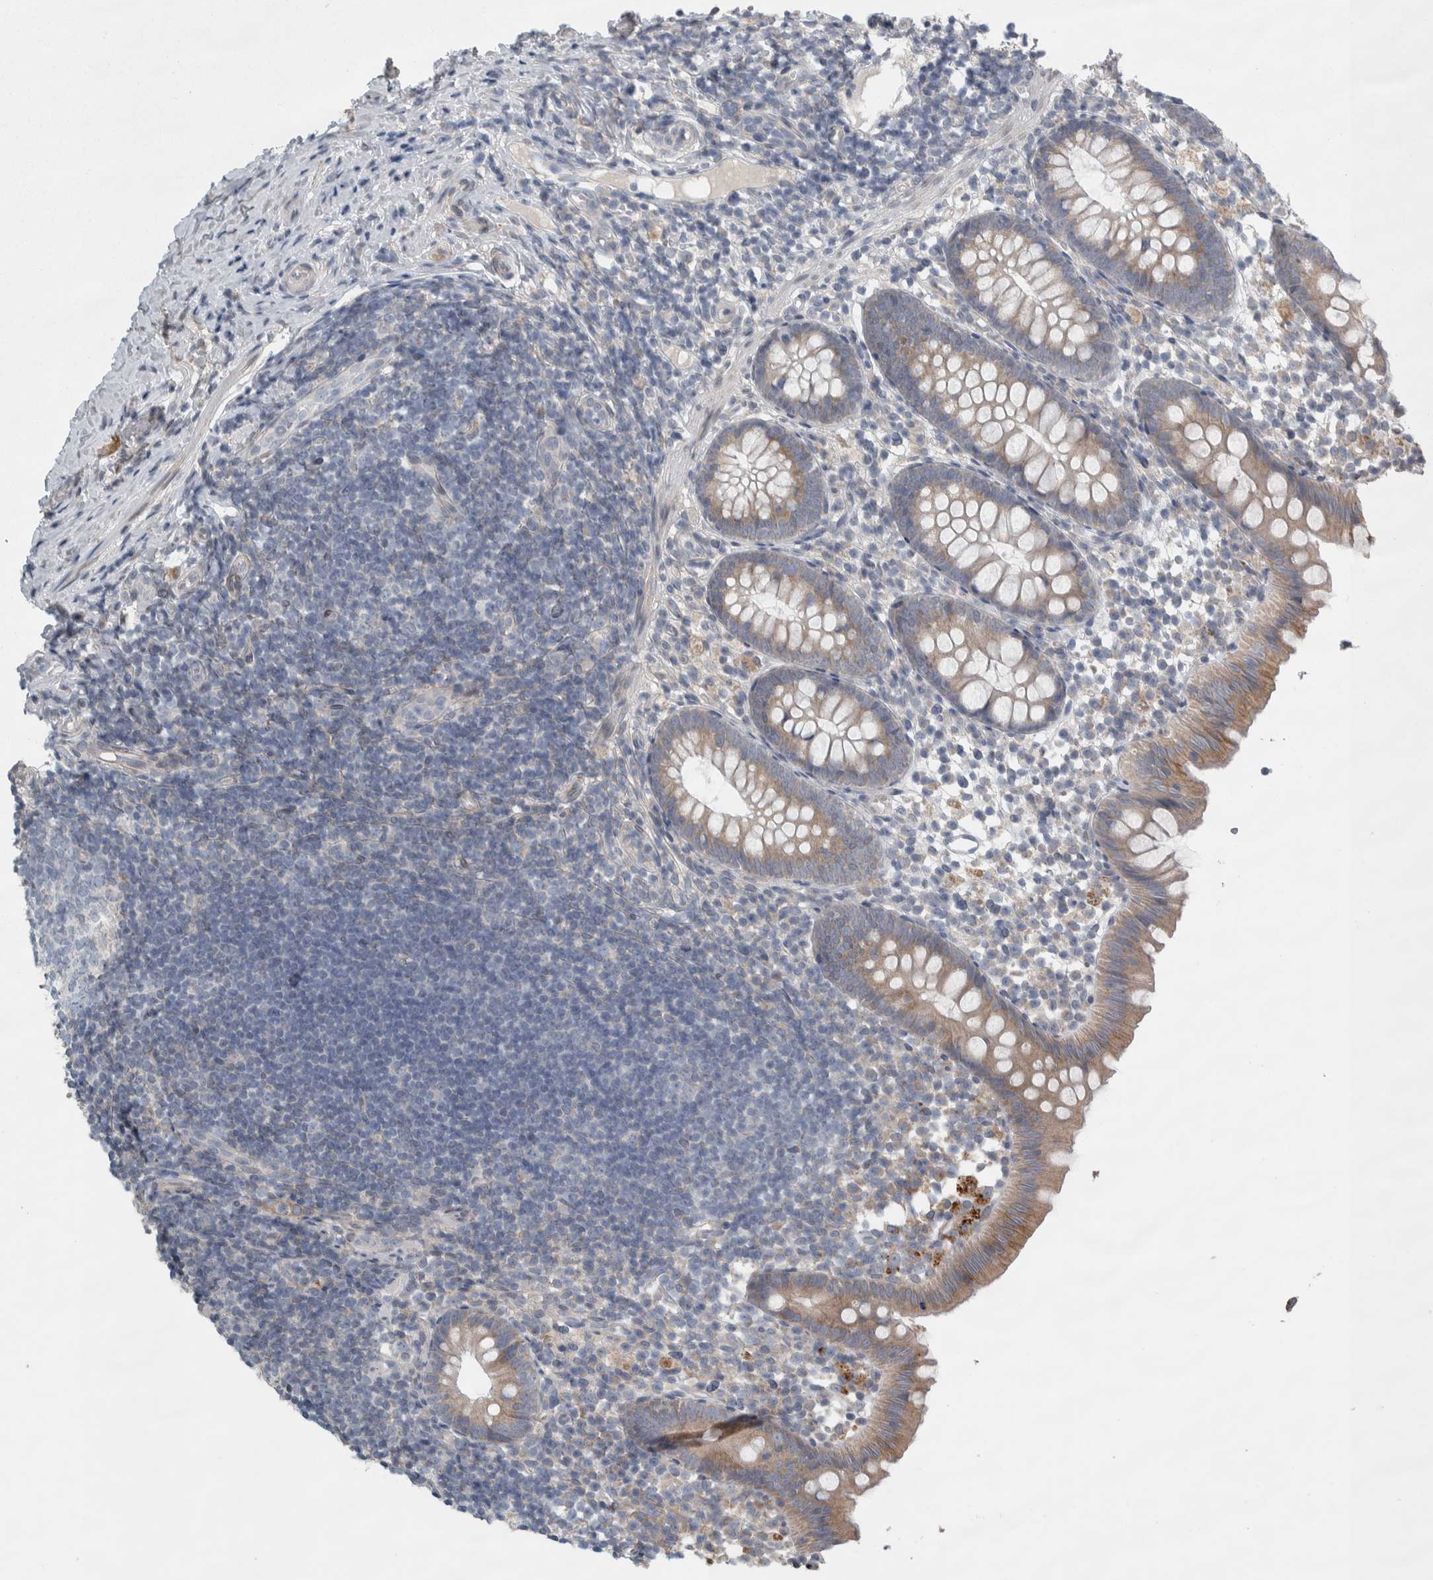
{"staining": {"intensity": "moderate", "quantity": ">75%", "location": "cytoplasmic/membranous"}, "tissue": "appendix", "cell_type": "Glandular cells", "image_type": "normal", "snomed": [{"axis": "morphology", "description": "Normal tissue, NOS"}, {"axis": "topography", "description": "Appendix"}], "caption": "About >75% of glandular cells in benign appendix show moderate cytoplasmic/membranous protein positivity as visualized by brown immunohistochemical staining.", "gene": "SIGMAR1", "patient": {"sex": "female", "age": 20}}